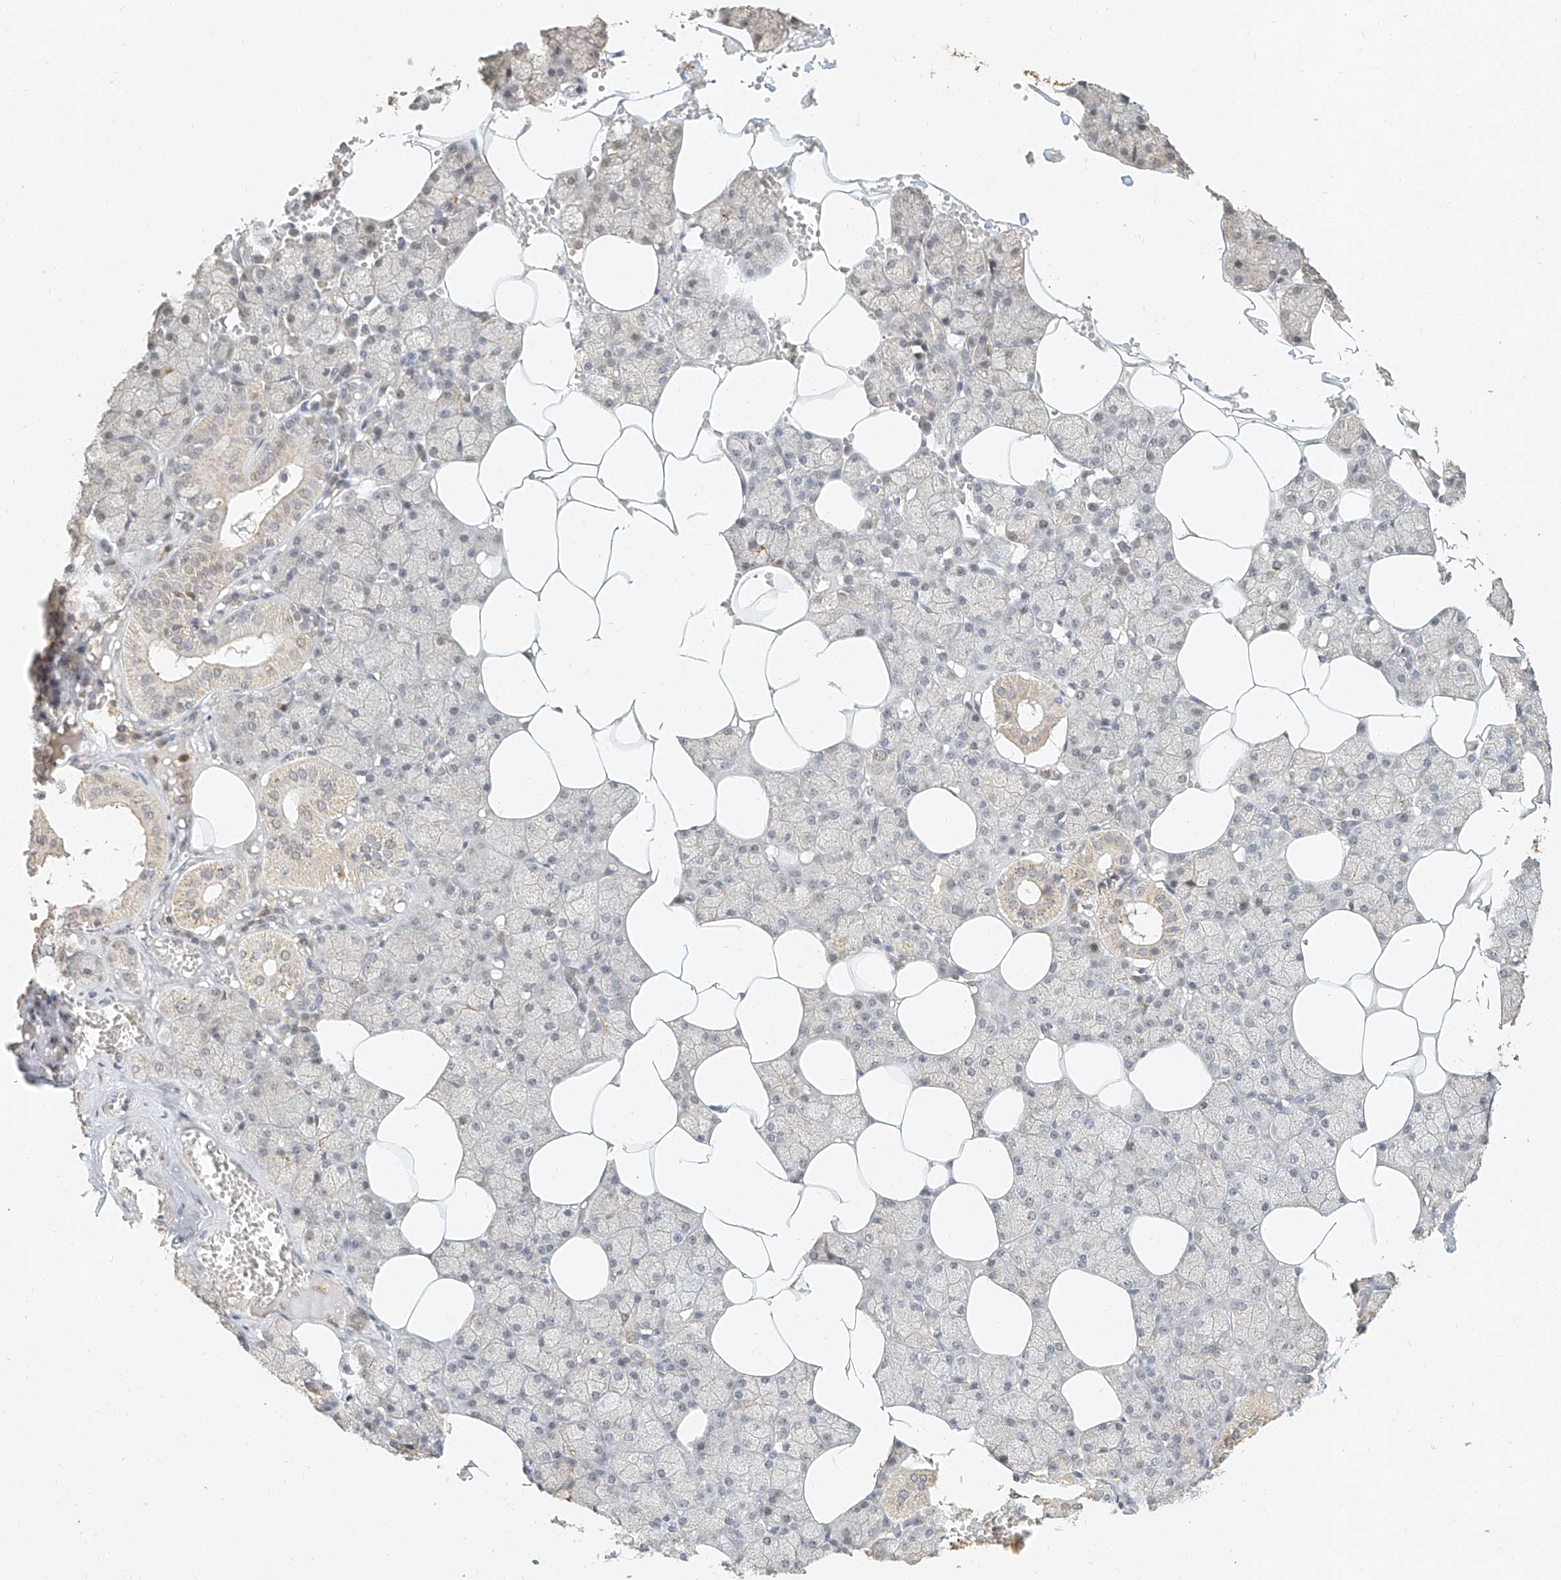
{"staining": {"intensity": "moderate", "quantity": "25%-75%", "location": "cytoplasmic/membranous,nuclear"}, "tissue": "salivary gland", "cell_type": "Glandular cells", "image_type": "normal", "snomed": [{"axis": "morphology", "description": "Normal tissue, NOS"}, {"axis": "topography", "description": "Salivary gland"}], "caption": "Protein expression analysis of benign salivary gland demonstrates moderate cytoplasmic/membranous,nuclear positivity in approximately 25%-75% of glandular cells.", "gene": "CXorf58", "patient": {"sex": "male", "age": 62}}